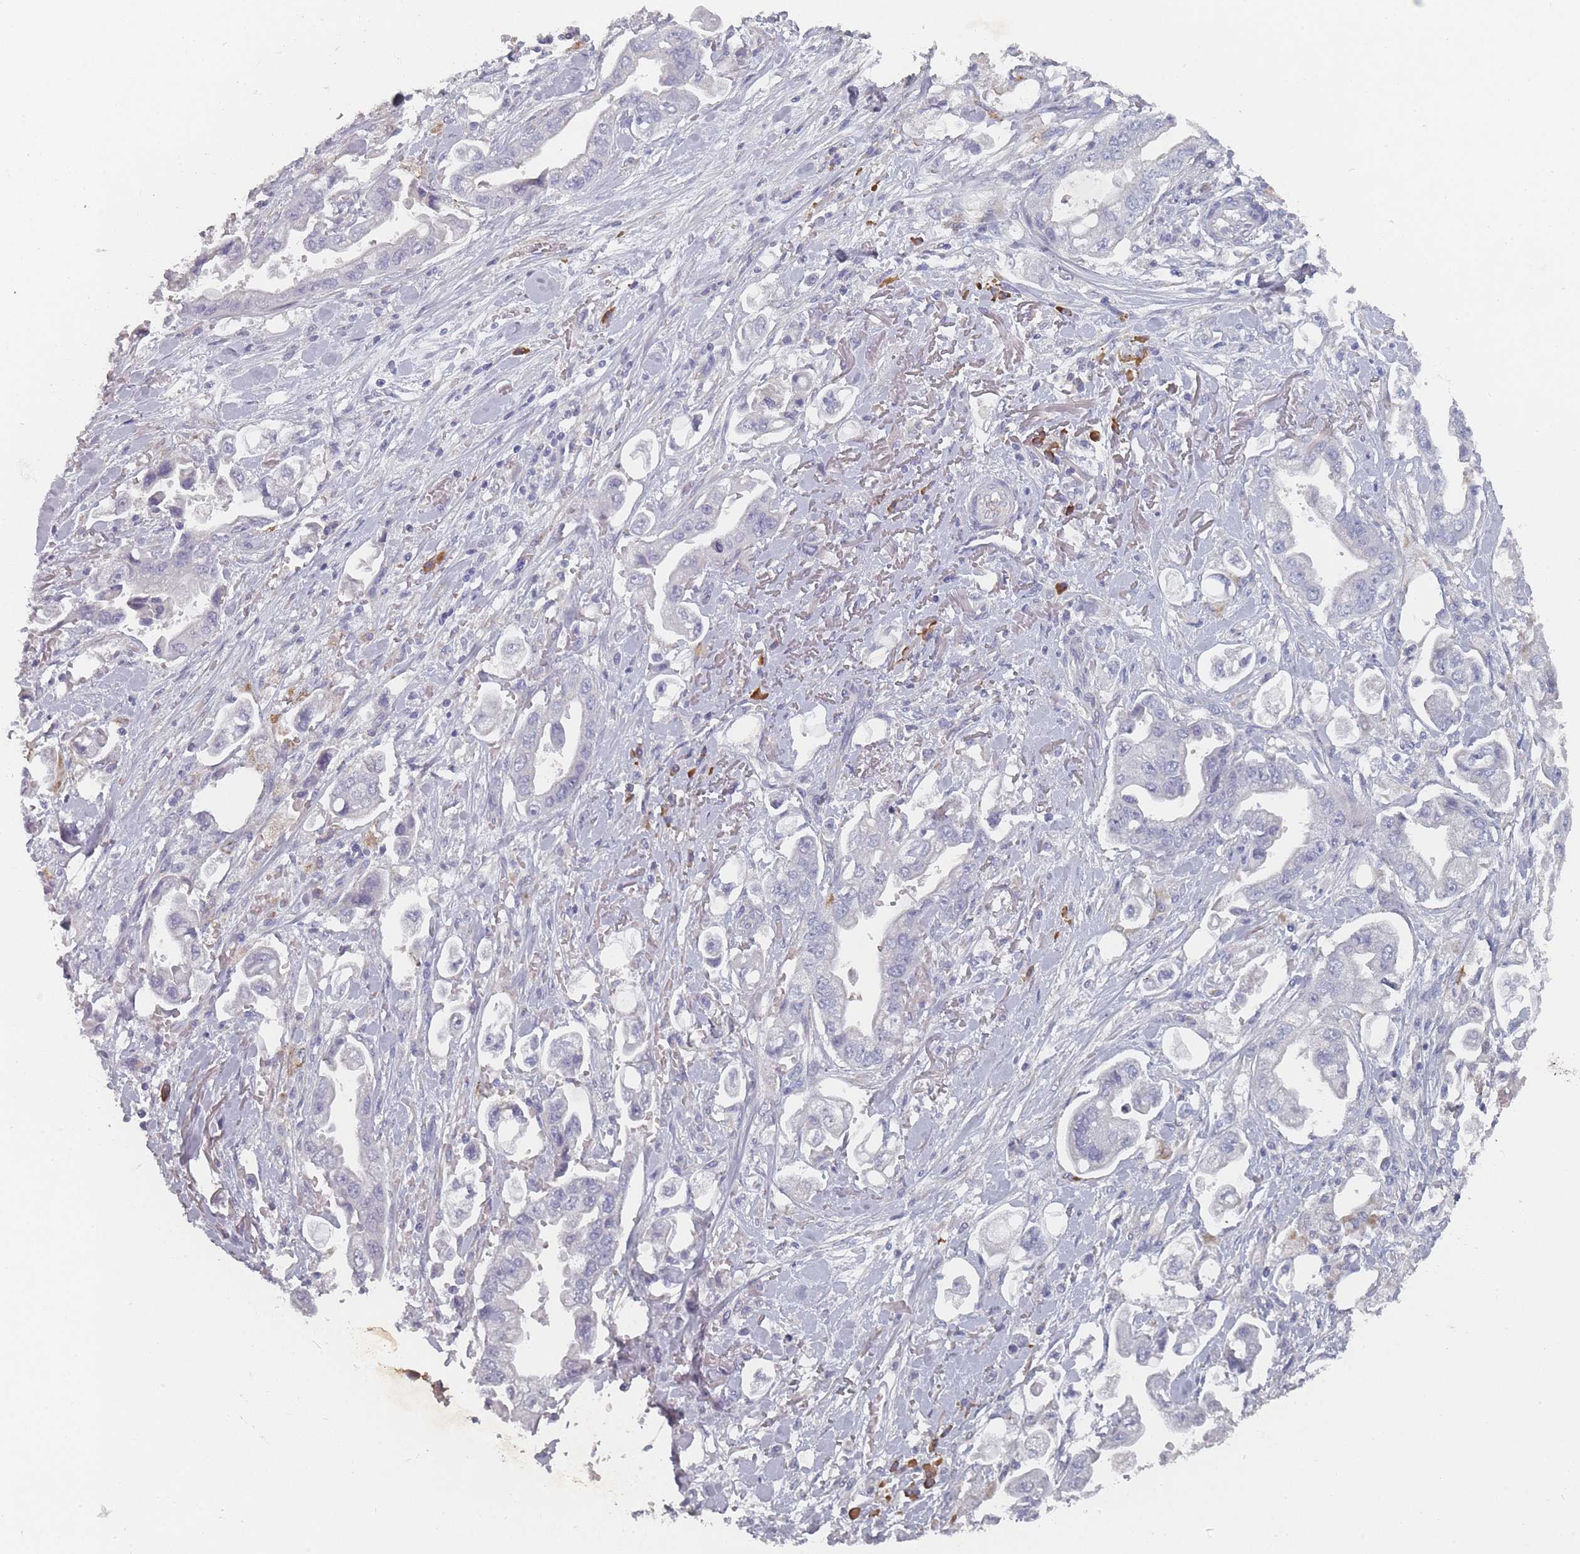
{"staining": {"intensity": "negative", "quantity": "none", "location": "none"}, "tissue": "stomach cancer", "cell_type": "Tumor cells", "image_type": "cancer", "snomed": [{"axis": "morphology", "description": "Adenocarcinoma, NOS"}, {"axis": "topography", "description": "Stomach"}], "caption": "Immunohistochemical staining of stomach cancer (adenocarcinoma) displays no significant positivity in tumor cells.", "gene": "SLC35E4", "patient": {"sex": "male", "age": 62}}